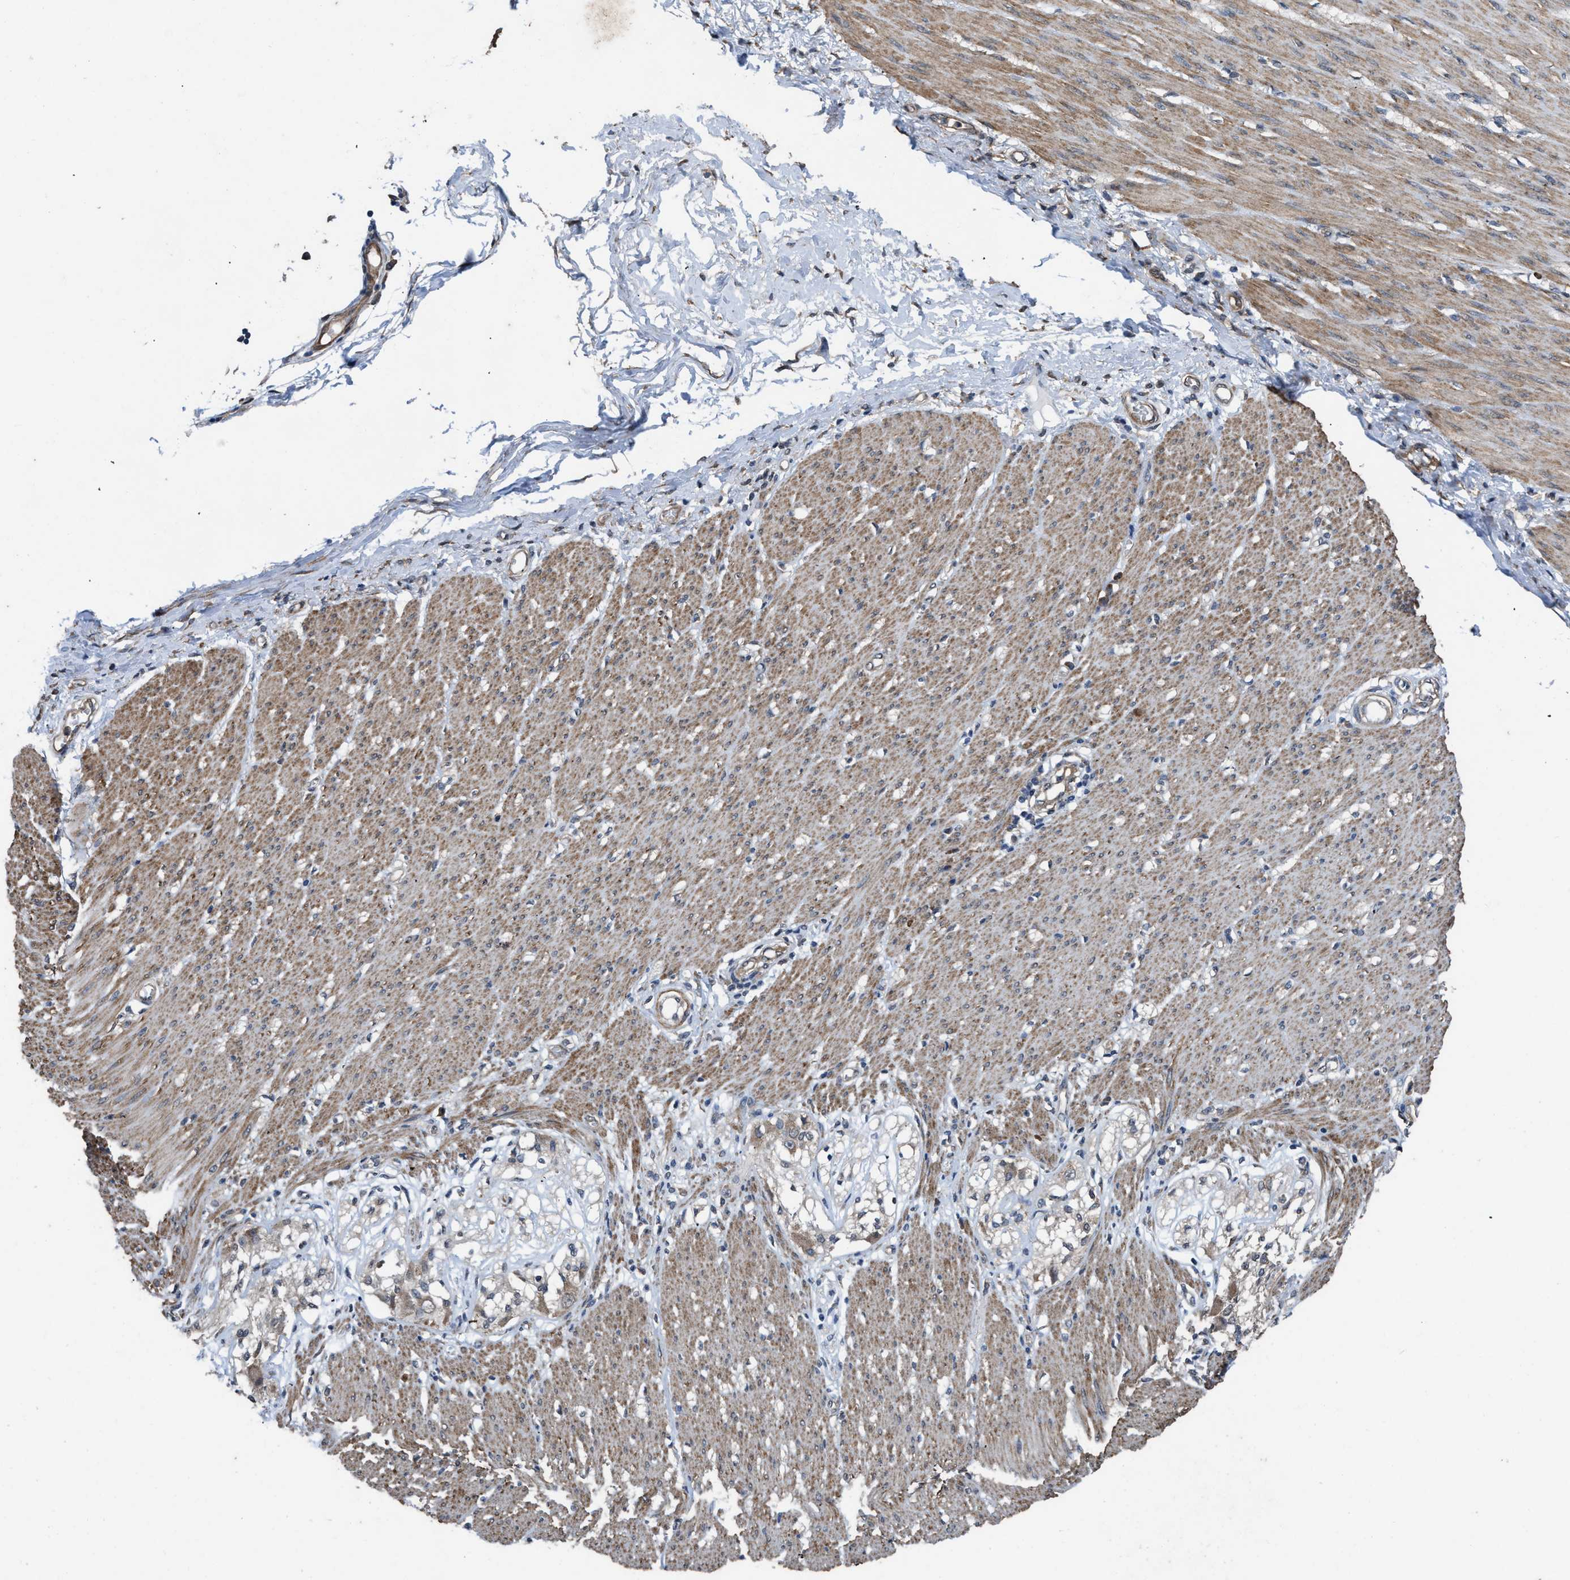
{"staining": {"intensity": "negative", "quantity": "none", "location": "none"}, "tissue": "adipose tissue", "cell_type": "Adipocytes", "image_type": "normal", "snomed": [{"axis": "morphology", "description": "Normal tissue, NOS"}, {"axis": "morphology", "description": "Adenocarcinoma, NOS"}, {"axis": "topography", "description": "Colon"}, {"axis": "topography", "description": "Peripheral nerve tissue"}], "caption": "Adipose tissue was stained to show a protein in brown. There is no significant staining in adipocytes. (Brightfield microscopy of DAB (3,3'-diaminobenzidine) IHC at high magnification).", "gene": "ARL6", "patient": {"sex": "male", "age": 14}}